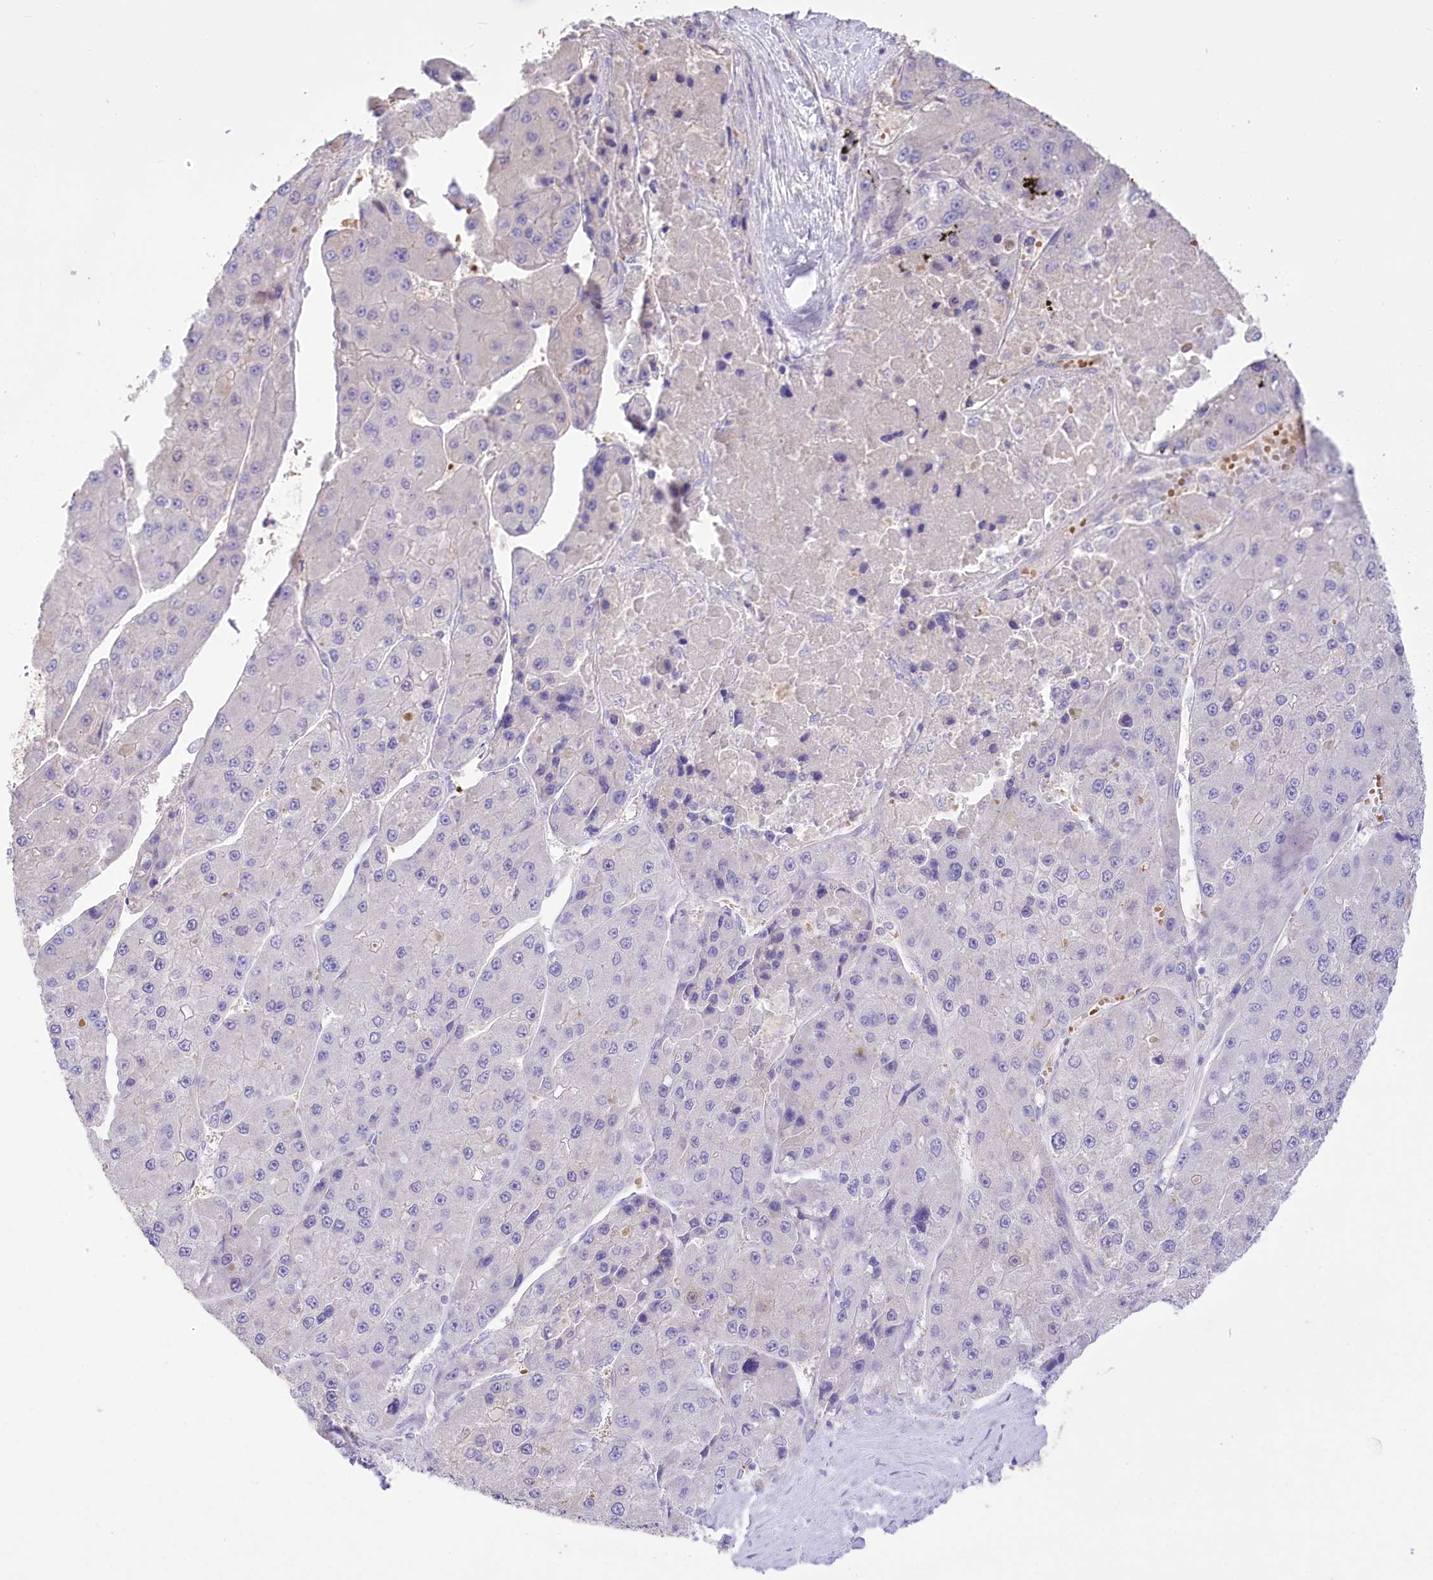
{"staining": {"intensity": "negative", "quantity": "none", "location": "none"}, "tissue": "liver cancer", "cell_type": "Tumor cells", "image_type": "cancer", "snomed": [{"axis": "morphology", "description": "Carcinoma, Hepatocellular, NOS"}, {"axis": "topography", "description": "Liver"}], "caption": "Hepatocellular carcinoma (liver) stained for a protein using IHC displays no staining tumor cells.", "gene": "PRSS53", "patient": {"sex": "female", "age": 73}}